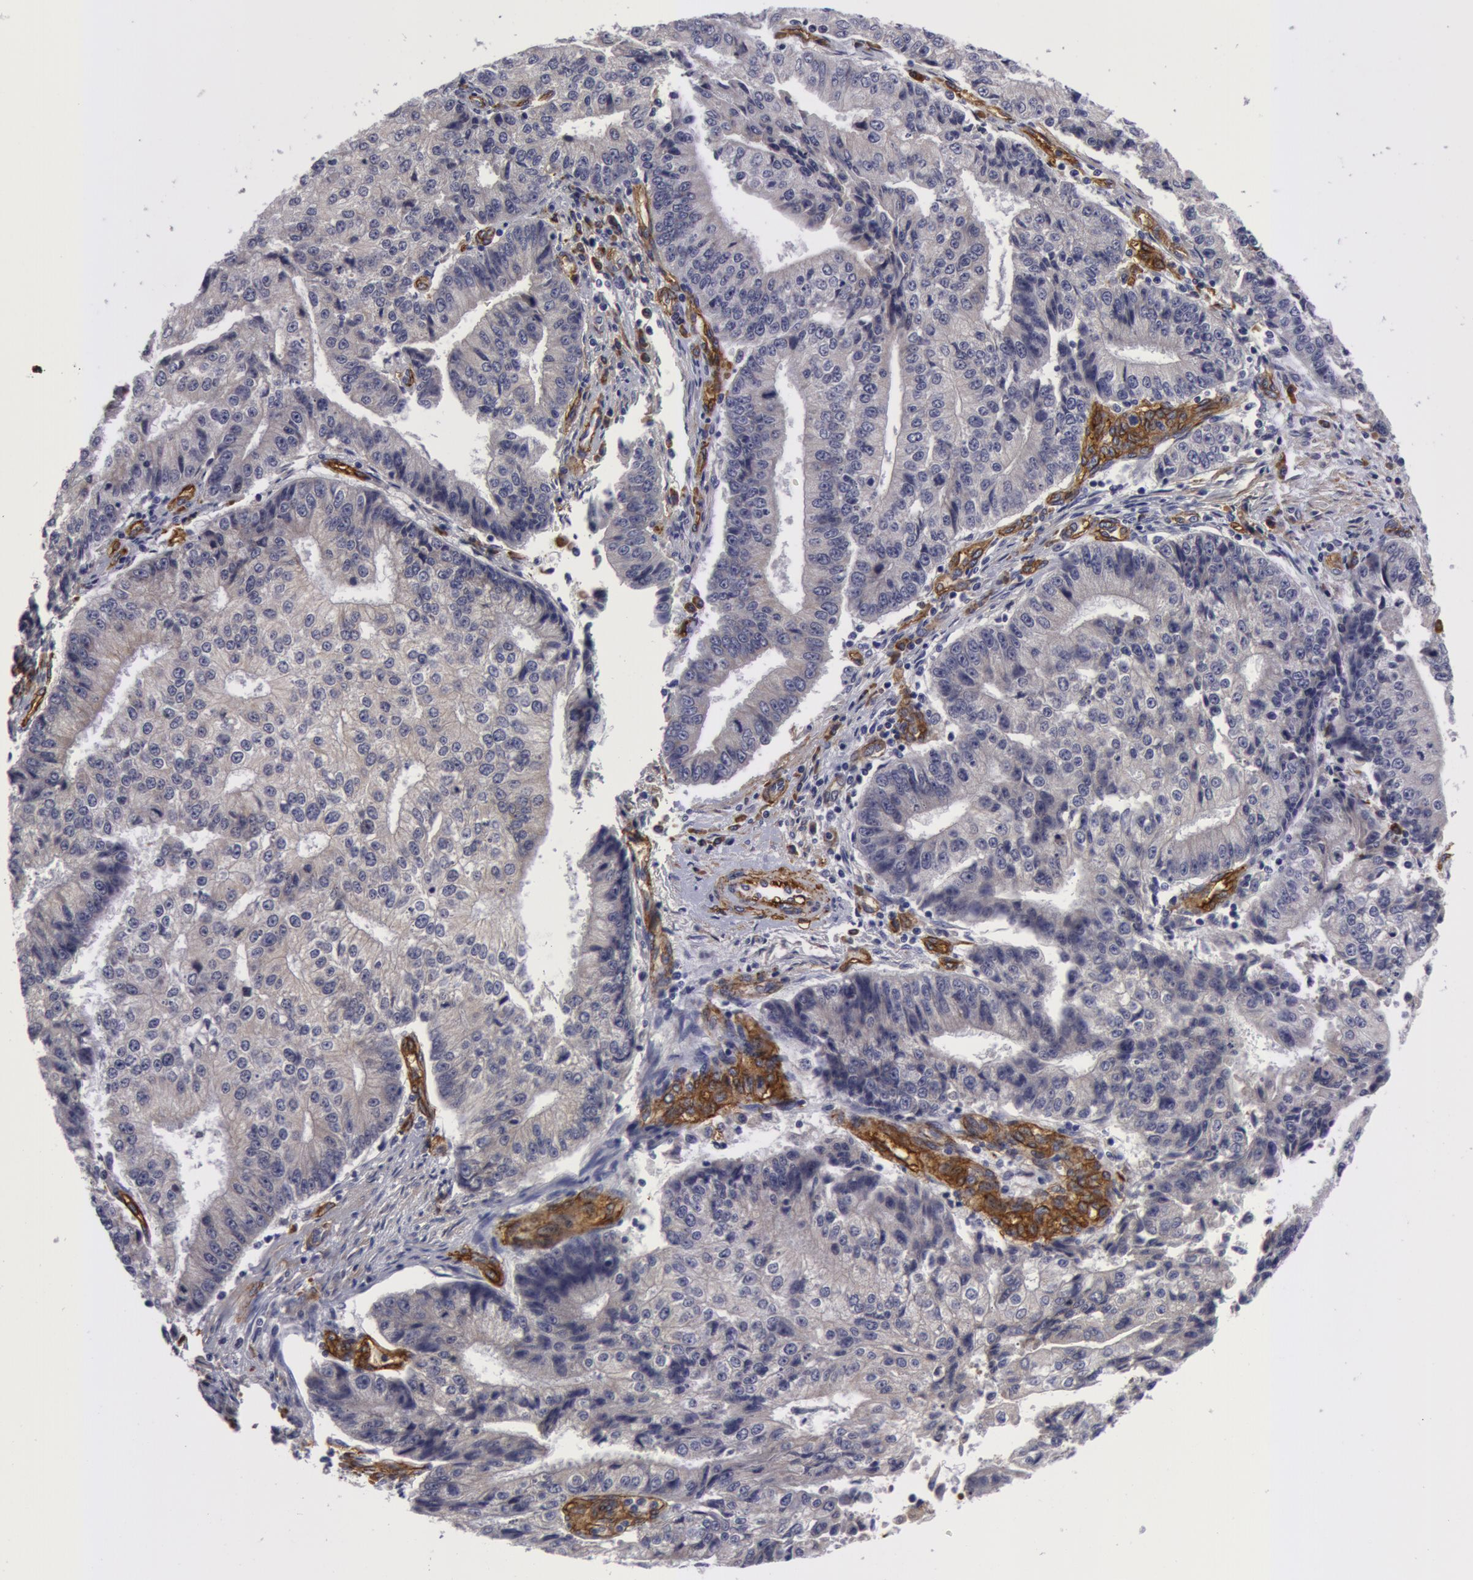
{"staining": {"intensity": "negative", "quantity": "none", "location": "none"}, "tissue": "endometrial cancer", "cell_type": "Tumor cells", "image_type": "cancer", "snomed": [{"axis": "morphology", "description": "Adenocarcinoma, NOS"}, {"axis": "topography", "description": "Endometrium"}], "caption": "A photomicrograph of endometrial adenocarcinoma stained for a protein demonstrates no brown staining in tumor cells. Brightfield microscopy of IHC stained with DAB (3,3'-diaminobenzidine) (brown) and hematoxylin (blue), captured at high magnification.", "gene": "IL23A", "patient": {"sex": "female", "age": 75}}